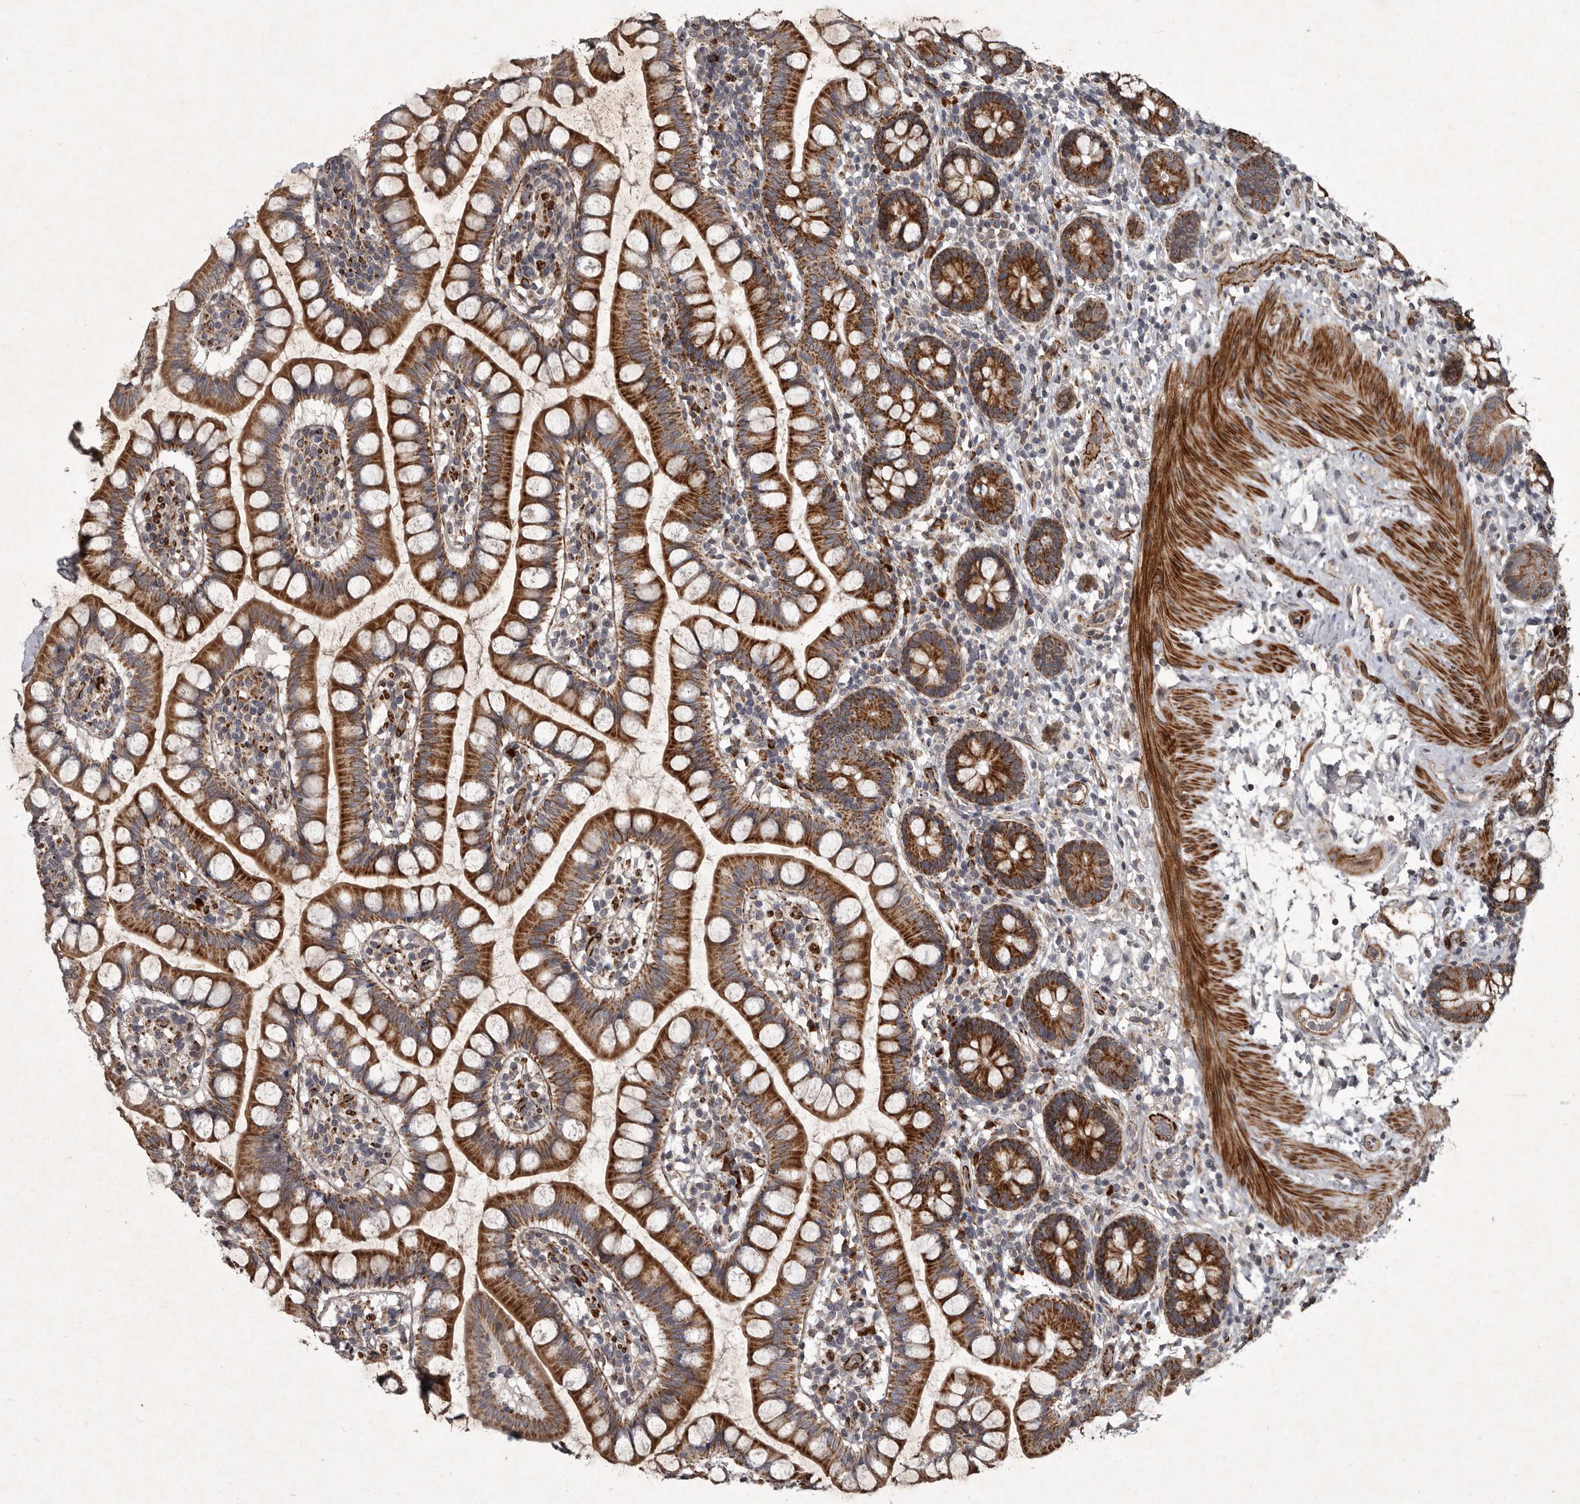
{"staining": {"intensity": "strong", "quantity": ">75%", "location": "cytoplasmic/membranous"}, "tissue": "small intestine", "cell_type": "Glandular cells", "image_type": "normal", "snomed": [{"axis": "morphology", "description": "Normal tissue, NOS"}, {"axis": "topography", "description": "Small intestine"}], "caption": "An IHC image of unremarkable tissue is shown. Protein staining in brown highlights strong cytoplasmic/membranous positivity in small intestine within glandular cells. The staining was performed using DAB to visualize the protein expression in brown, while the nuclei were stained in blue with hematoxylin (Magnification: 20x).", "gene": "MRPS15", "patient": {"sex": "female", "age": 84}}